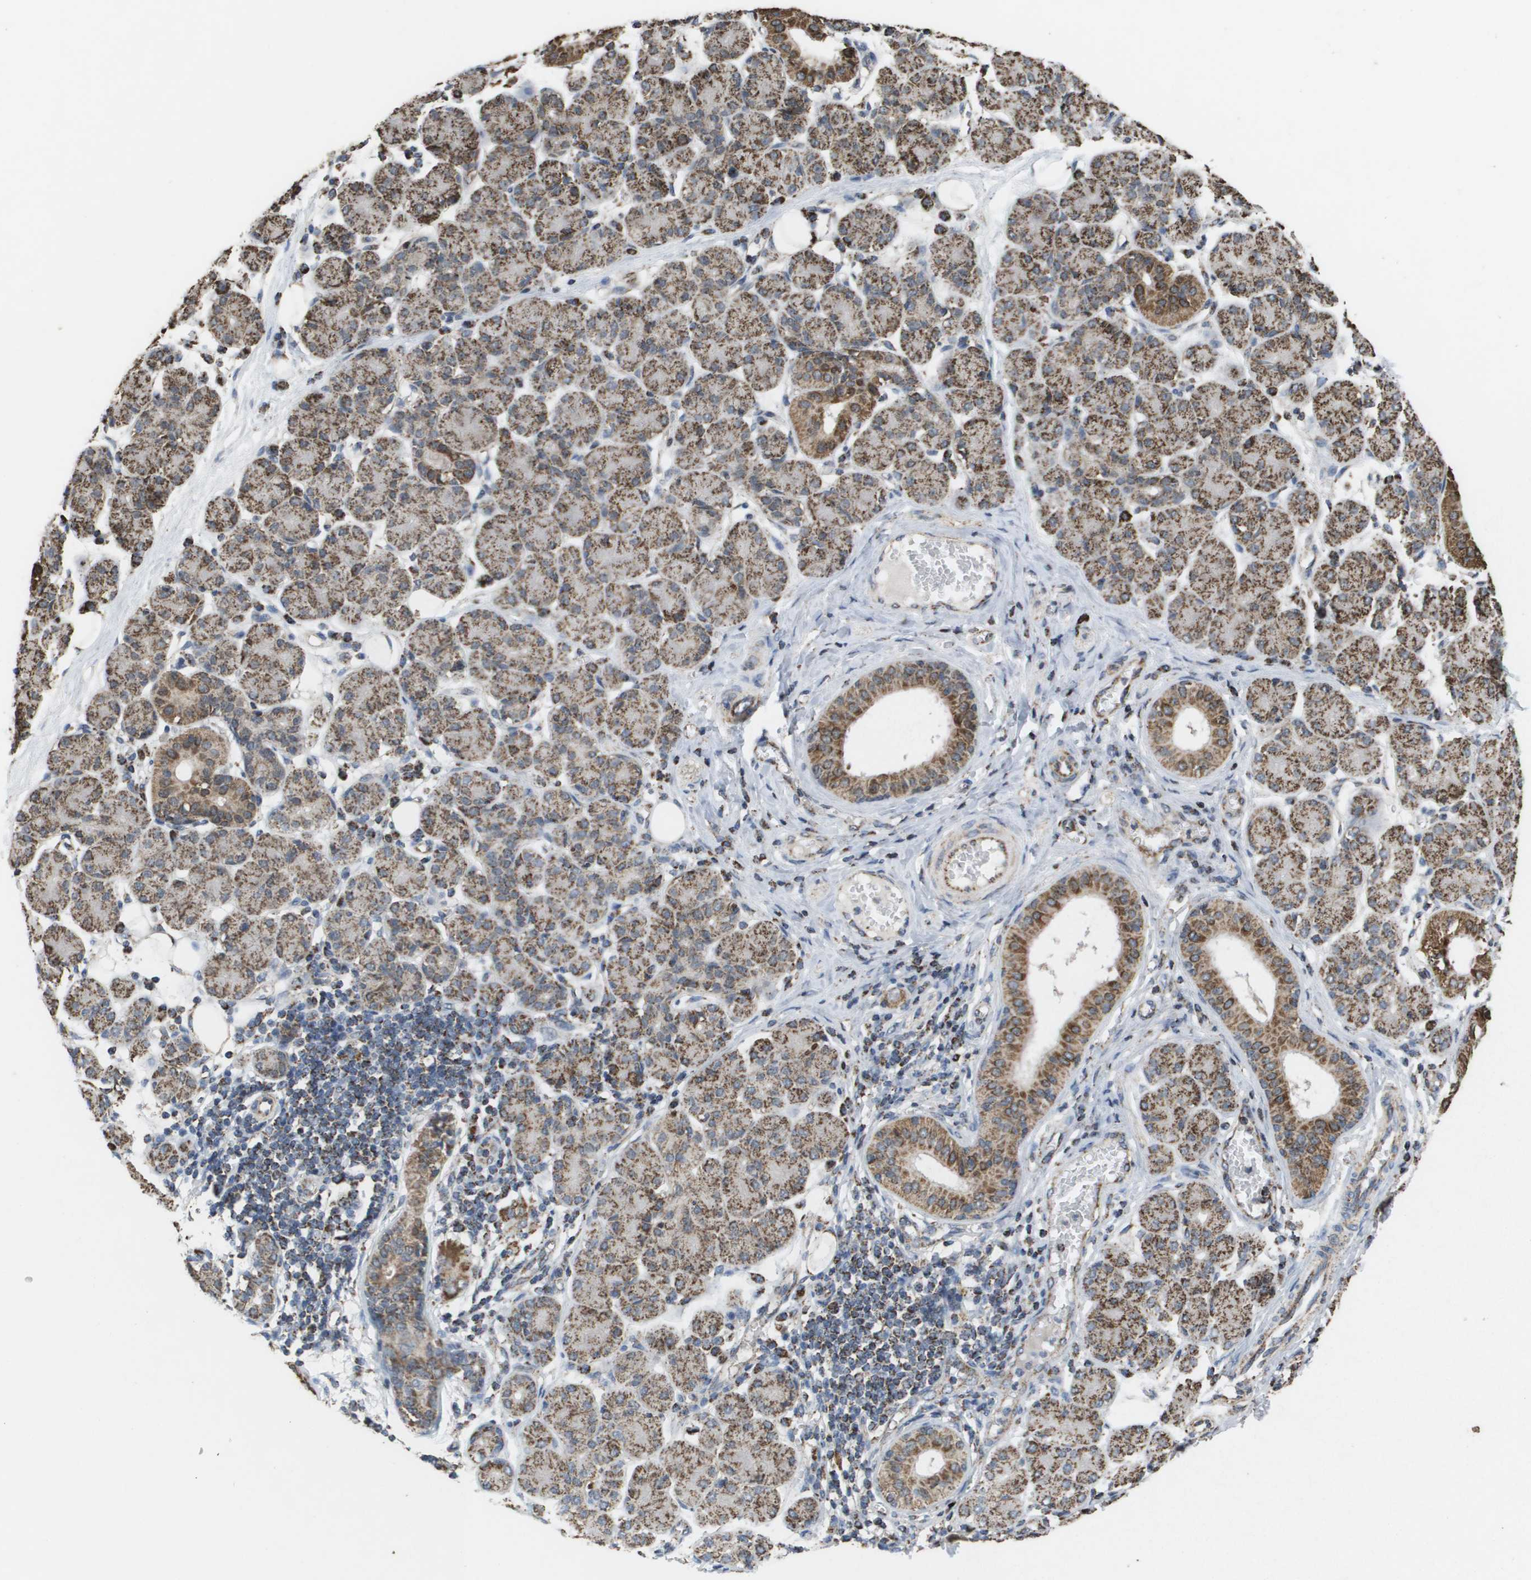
{"staining": {"intensity": "moderate", "quantity": ">75%", "location": "cytoplasmic/membranous"}, "tissue": "salivary gland", "cell_type": "Glandular cells", "image_type": "normal", "snomed": [{"axis": "morphology", "description": "Normal tissue, NOS"}, {"axis": "morphology", "description": "Inflammation, NOS"}, {"axis": "topography", "description": "Lymph node"}, {"axis": "topography", "description": "Salivary gland"}], "caption": "Protein positivity by immunohistochemistry exhibits moderate cytoplasmic/membranous positivity in about >75% of glandular cells in normal salivary gland.", "gene": "HSPE1", "patient": {"sex": "male", "age": 3}}